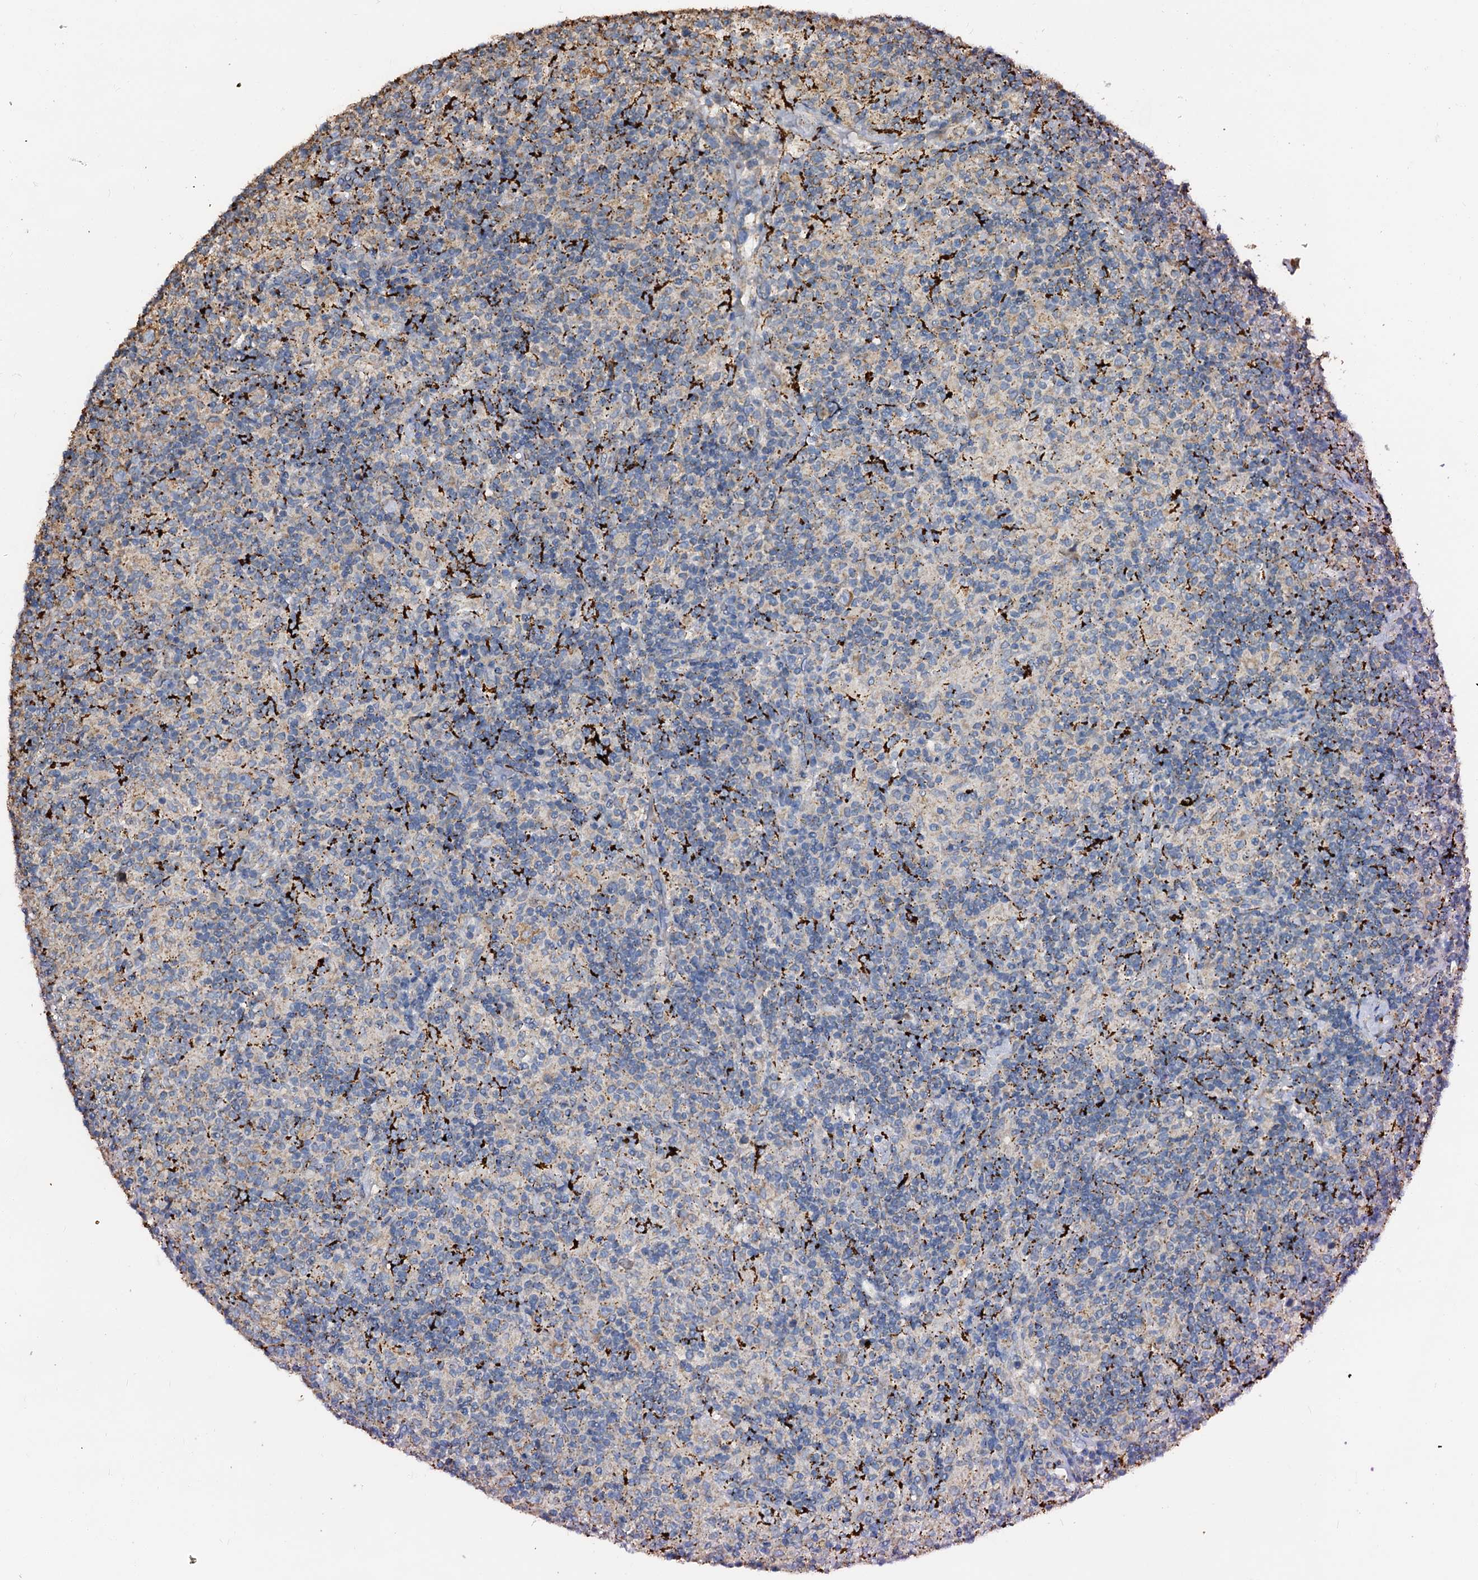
{"staining": {"intensity": "moderate", "quantity": "25%-75%", "location": "cytoplasmic/membranous"}, "tissue": "lymphoma", "cell_type": "Tumor cells", "image_type": "cancer", "snomed": [{"axis": "morphology", "description": "Hodgkin's disease, NOS"}, {"axis": "topography", "description": "Lymph node"}], "caption": "Lymphoma was stained to show a protein in brown. There is medium levels of moderate cytoplasmic/membranous expression in about 25%-75% of tumor cells. The protein of interest is stained brown, and the nuclei are stained in blue (DAB (3,3'-diaminobenzidine) IHC with brightfield microscopy, high magnification).", "gene": "MAOB", "patient": {"sex": "male", "age": 70}}